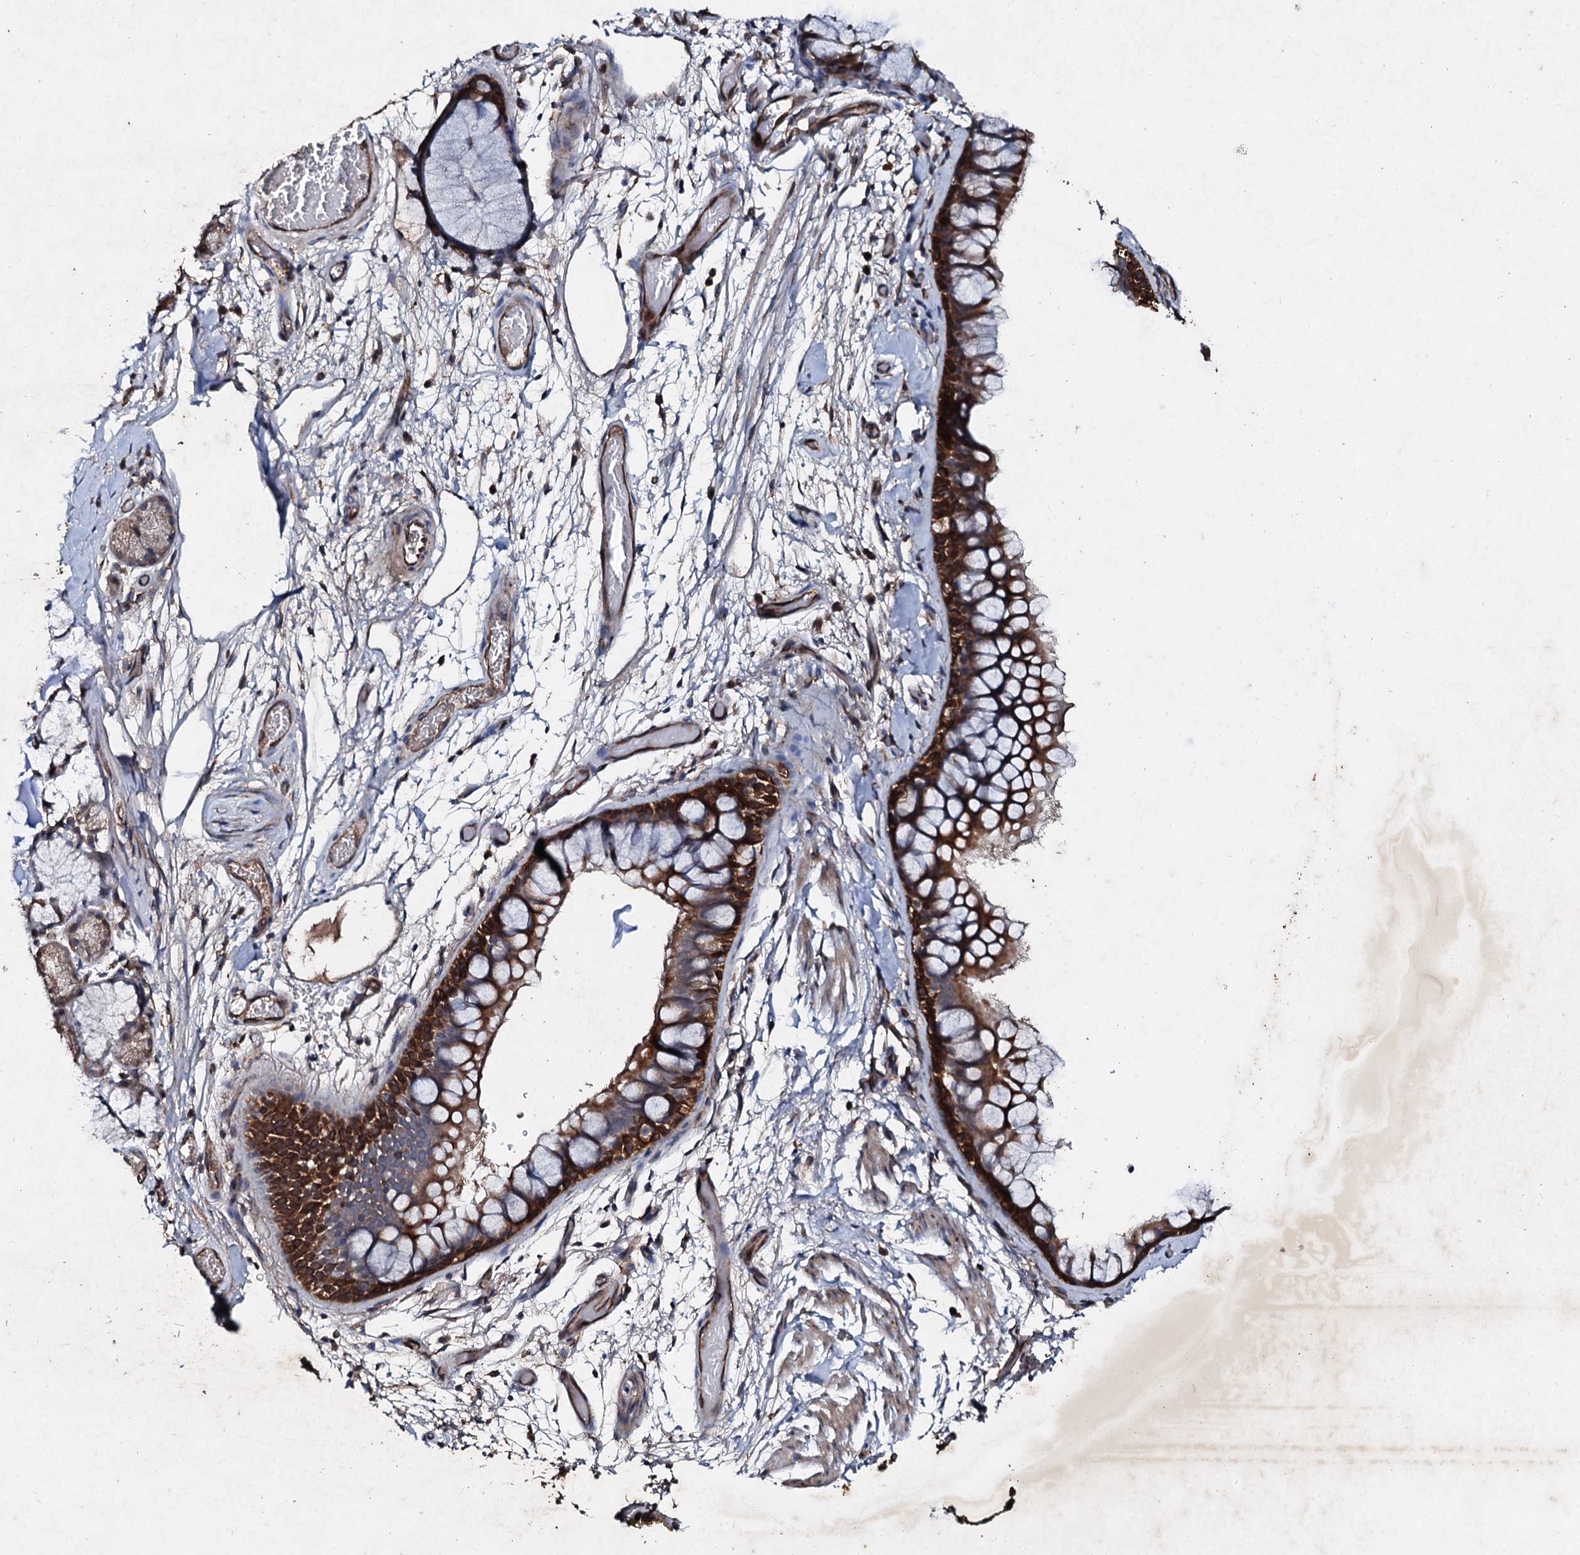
{"staining": {"intensity": "strong", "quantity": "25%-75%", "location": "cytoplasmic/membranous"}, "tissue": "bronchus", "cell_type": "Respiratory epithelial cells", "image_type": "normal", "snomed": [{"axis": "morphology", "description": "Normal tissue, NOS"}, {"axis": "topography", "description": "Bronchus"}], "caption": "Protein analysis of benign bronchus displays strong cytoplasmic/membranous positivity in approximately 25%-75% of respiratory epithelial cells.", "gene": "ADAMTS10", "patient": {"sex": "male", "age": 65}}